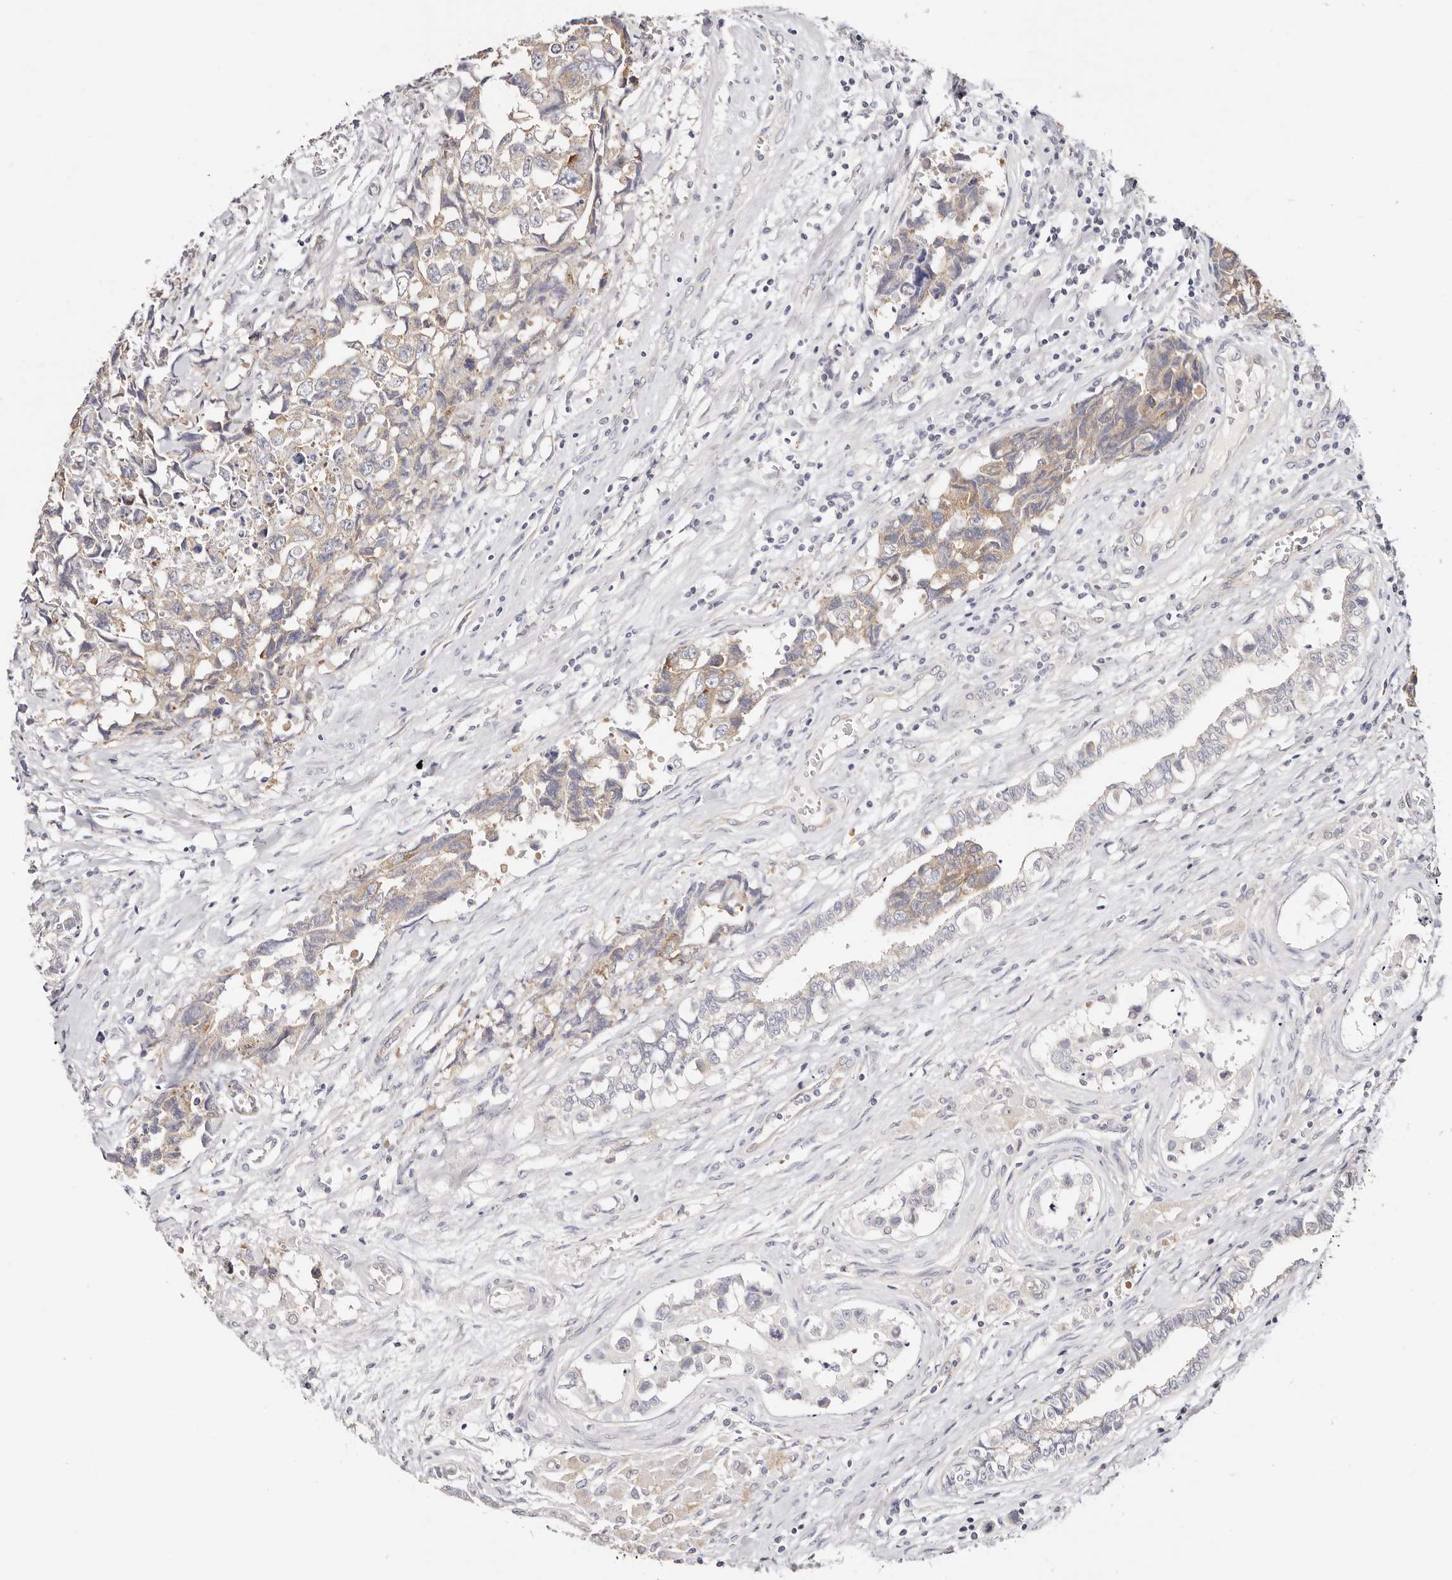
{"staining": {"intensity": "weak", "quantity": "25%-75%", "location": "cytoplasmic/membranous"}, "tissue": "testis cancer", "cell_type": "Tumor cells", "image_type": "cancer", "snomed": [{"axis": "morphology", "description": "Carcinoma, Embryonal, NOS"}, {"axis": "topography", "description": "Testis"}], "caption": "There is low levels of weak cytoplasmic/membranous staining in tumor cells of testis cancer, as demonstrated by immunohistochemical staining (brown color).", "gene": "GNA13", "patient": {"sex": "male", "age": 31}}